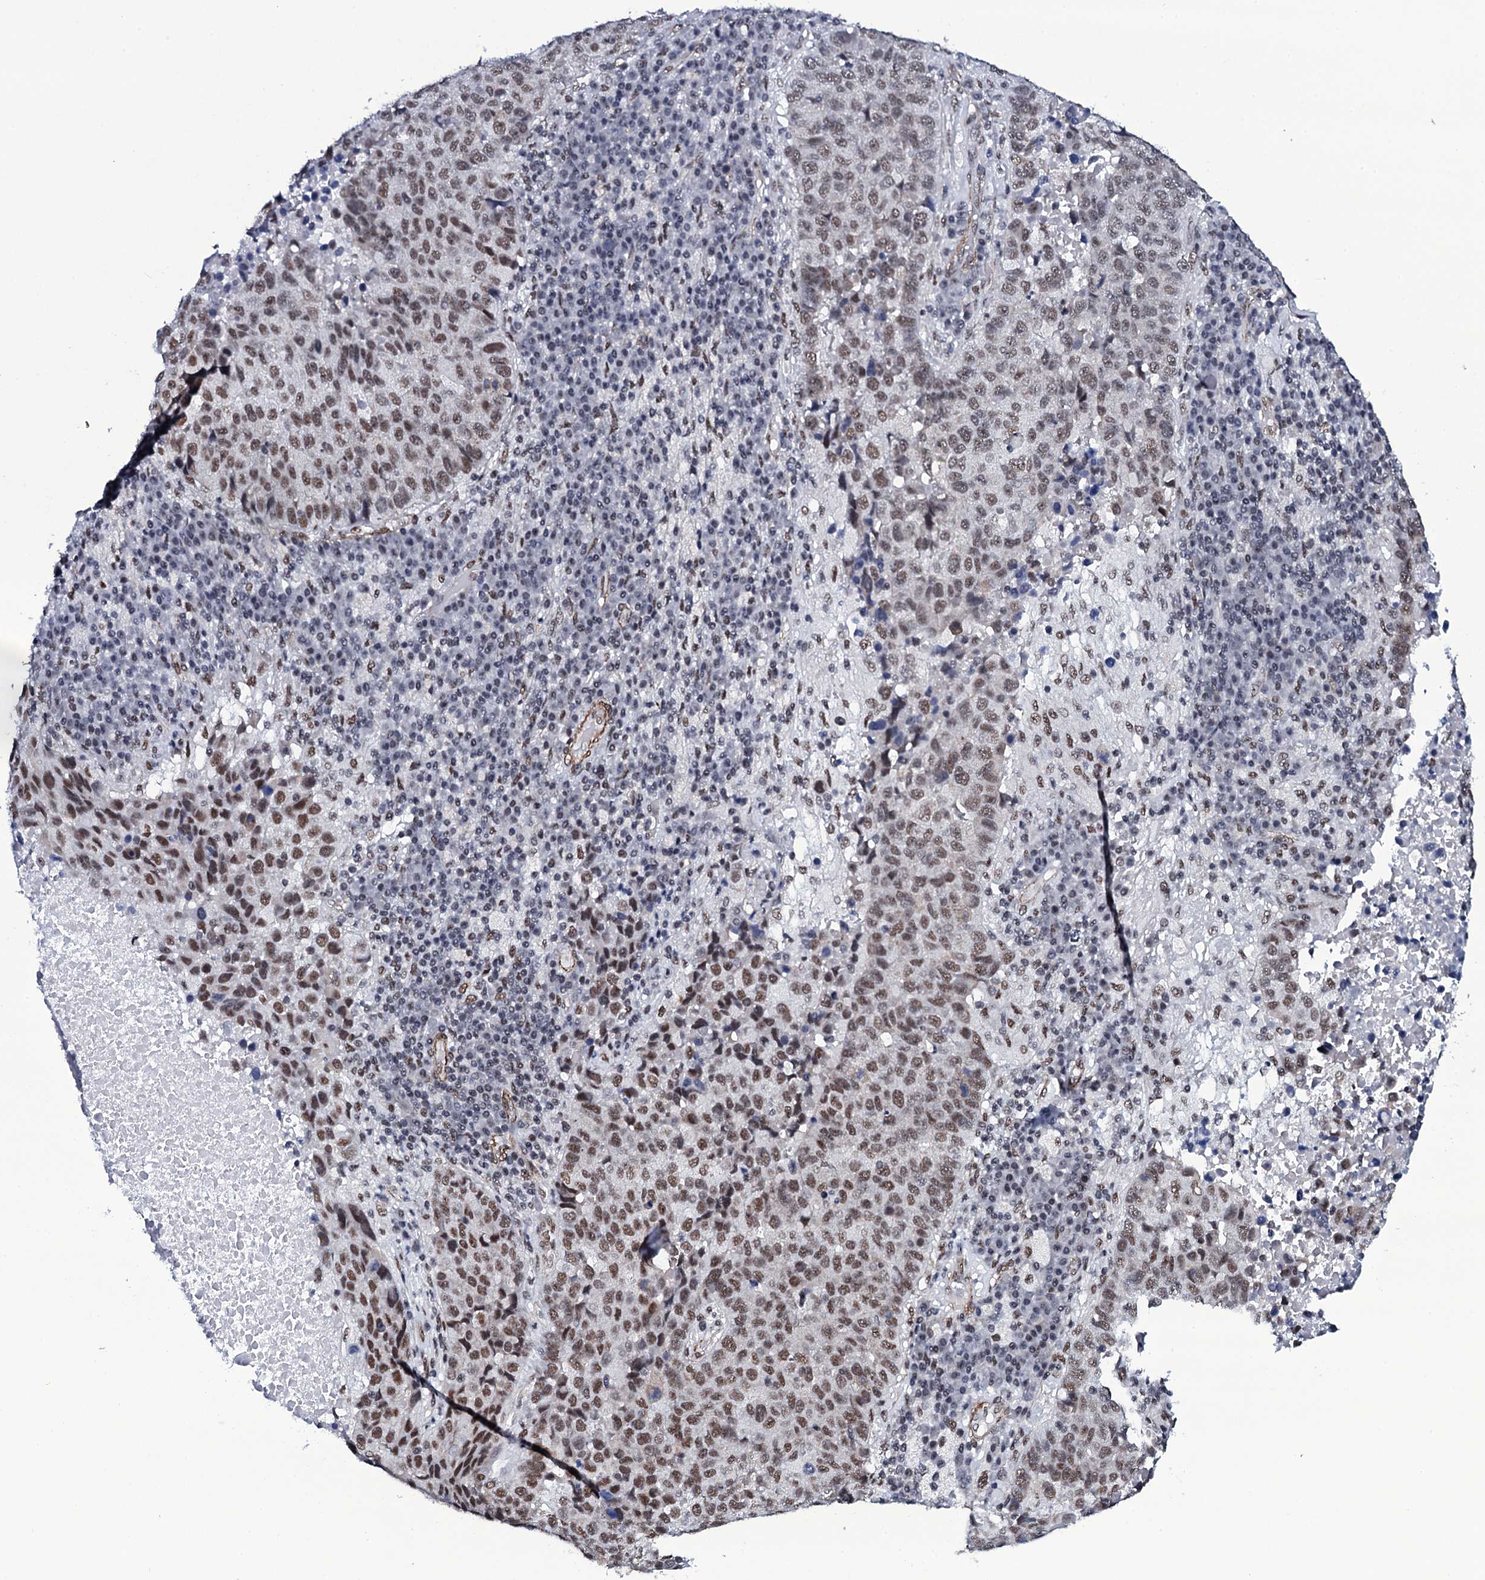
{"staining": {"intensity": "moderate", "quantity": "25%-75%", "location": "nuclear"}, "tissue": "lung cancer", "cell_type": "Tumor cells", "image_type": "cancer", "snomed": [{"axis": "morphology", "description": "Squamous cell carcinoma, NOS"}, {"axis": "topography", "description": "Lung"}], "caption": "A photomicrograph of squamous cell carcinoma (lung) stained for a protein demonstrates moderate nuclear brown staining in tumor cells.", "gene": "CWC15", "patient": {"sex": "male", "age": 73}}